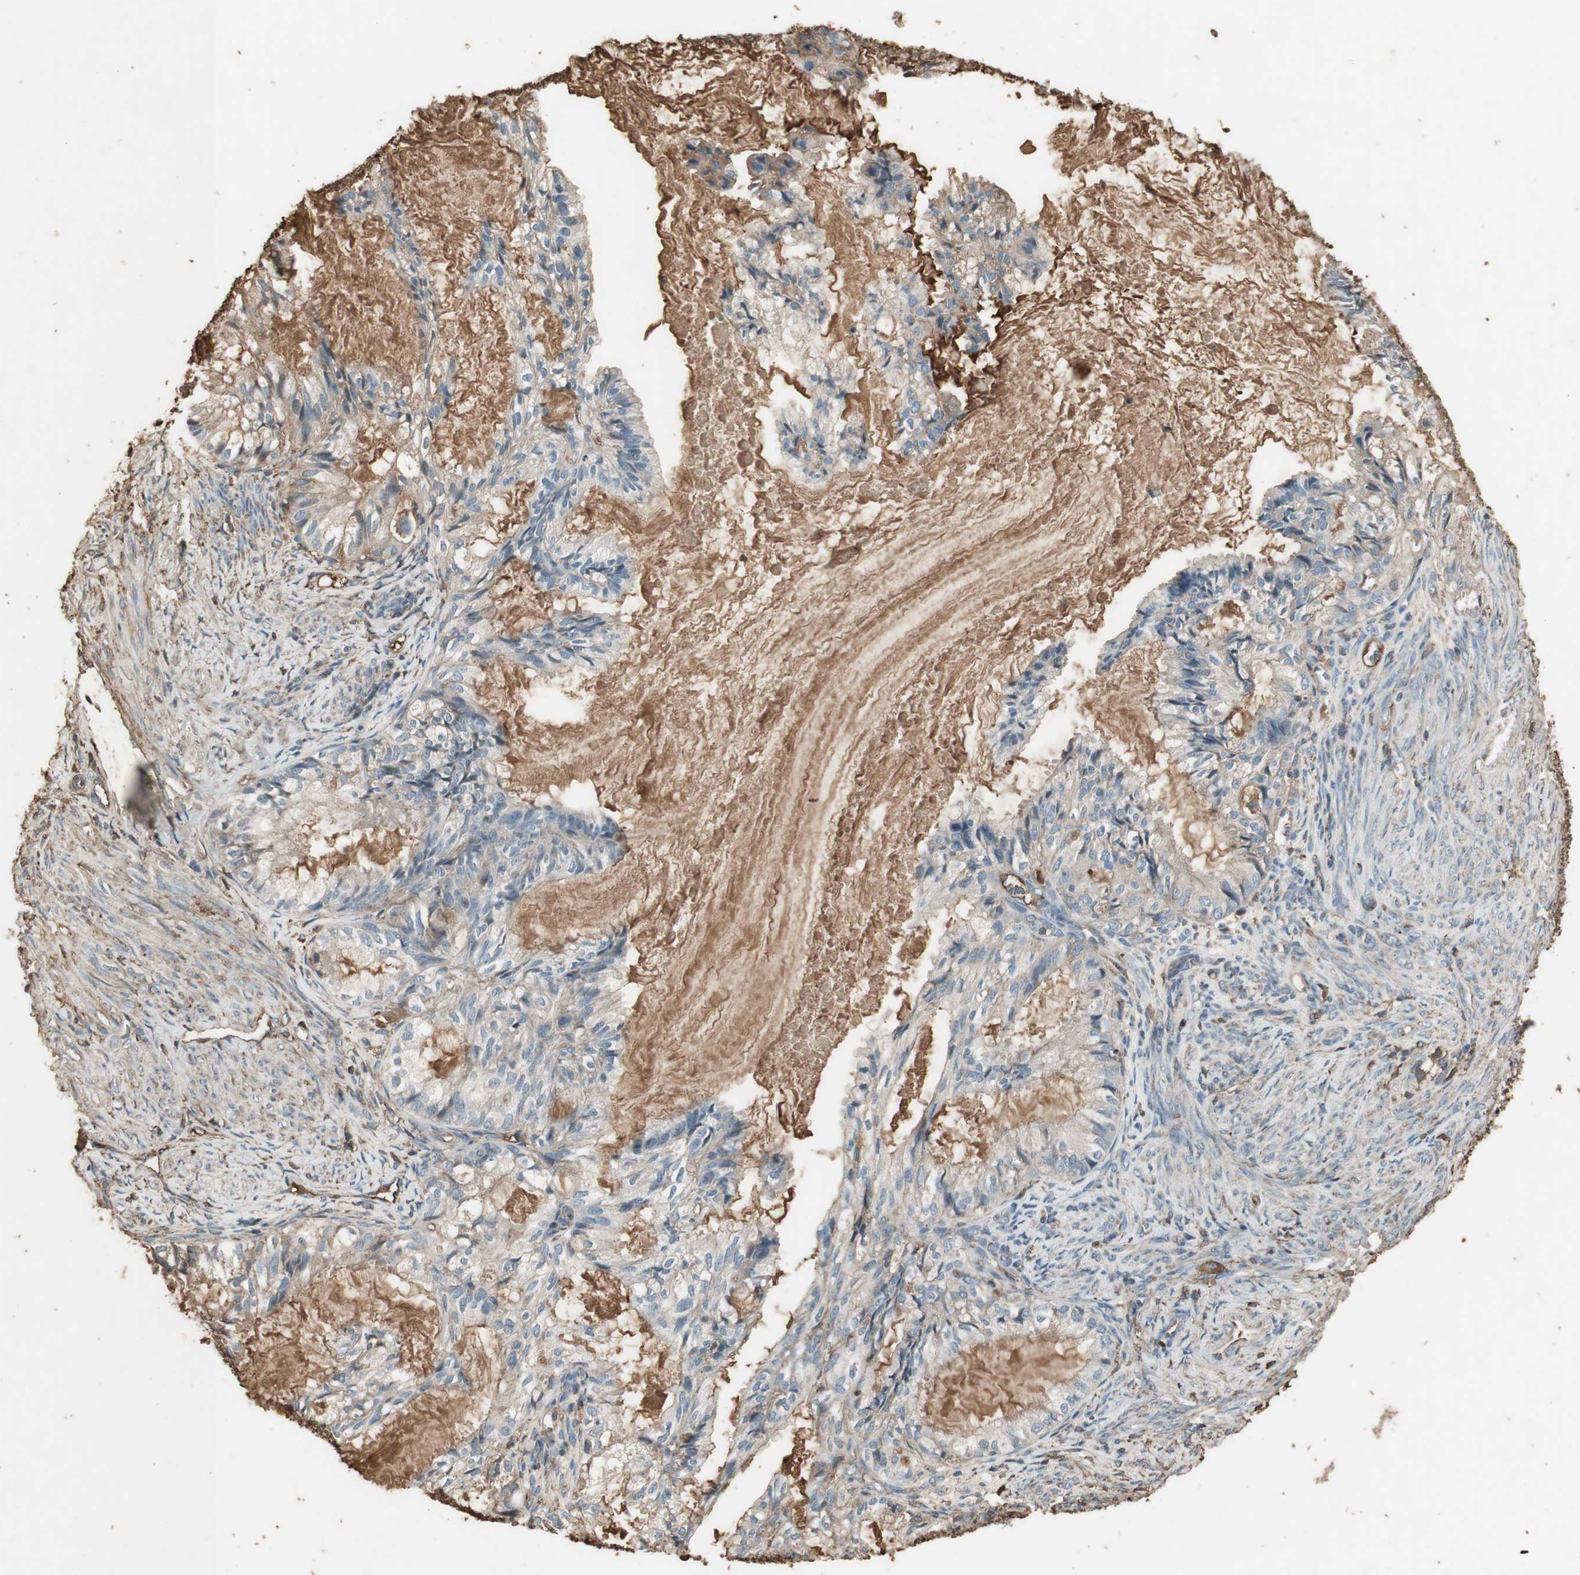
{"staining": {"intensity": "weak", "quantity": ">75%", "location": "cytoplasmic/membranous"}, "tissue": "cervical cancer", "cell_type": "Tumor cells", "image_type": "cancer", "snomed": [{"axis": "morphology", "description": "Normal tissue, NOS"}, {"axis": "morphology", "description": "Adenocarcinoma, NOS"}, {"axis": "topography", "description": "Cervix"}, {"axis": "topography", "description": "Endometrium"}], "caption": "Immunohistochemistry (DAB) staining of cervical adenocarcinoma demonstrates weak cytoplasmic/membranous protein staining in about >75% of tumor cells. (DAB IHC, brown staining for protein, blue staining for nuclei).", "gene": "MMP14", "patient": {"sex": "female", "age": 86}}